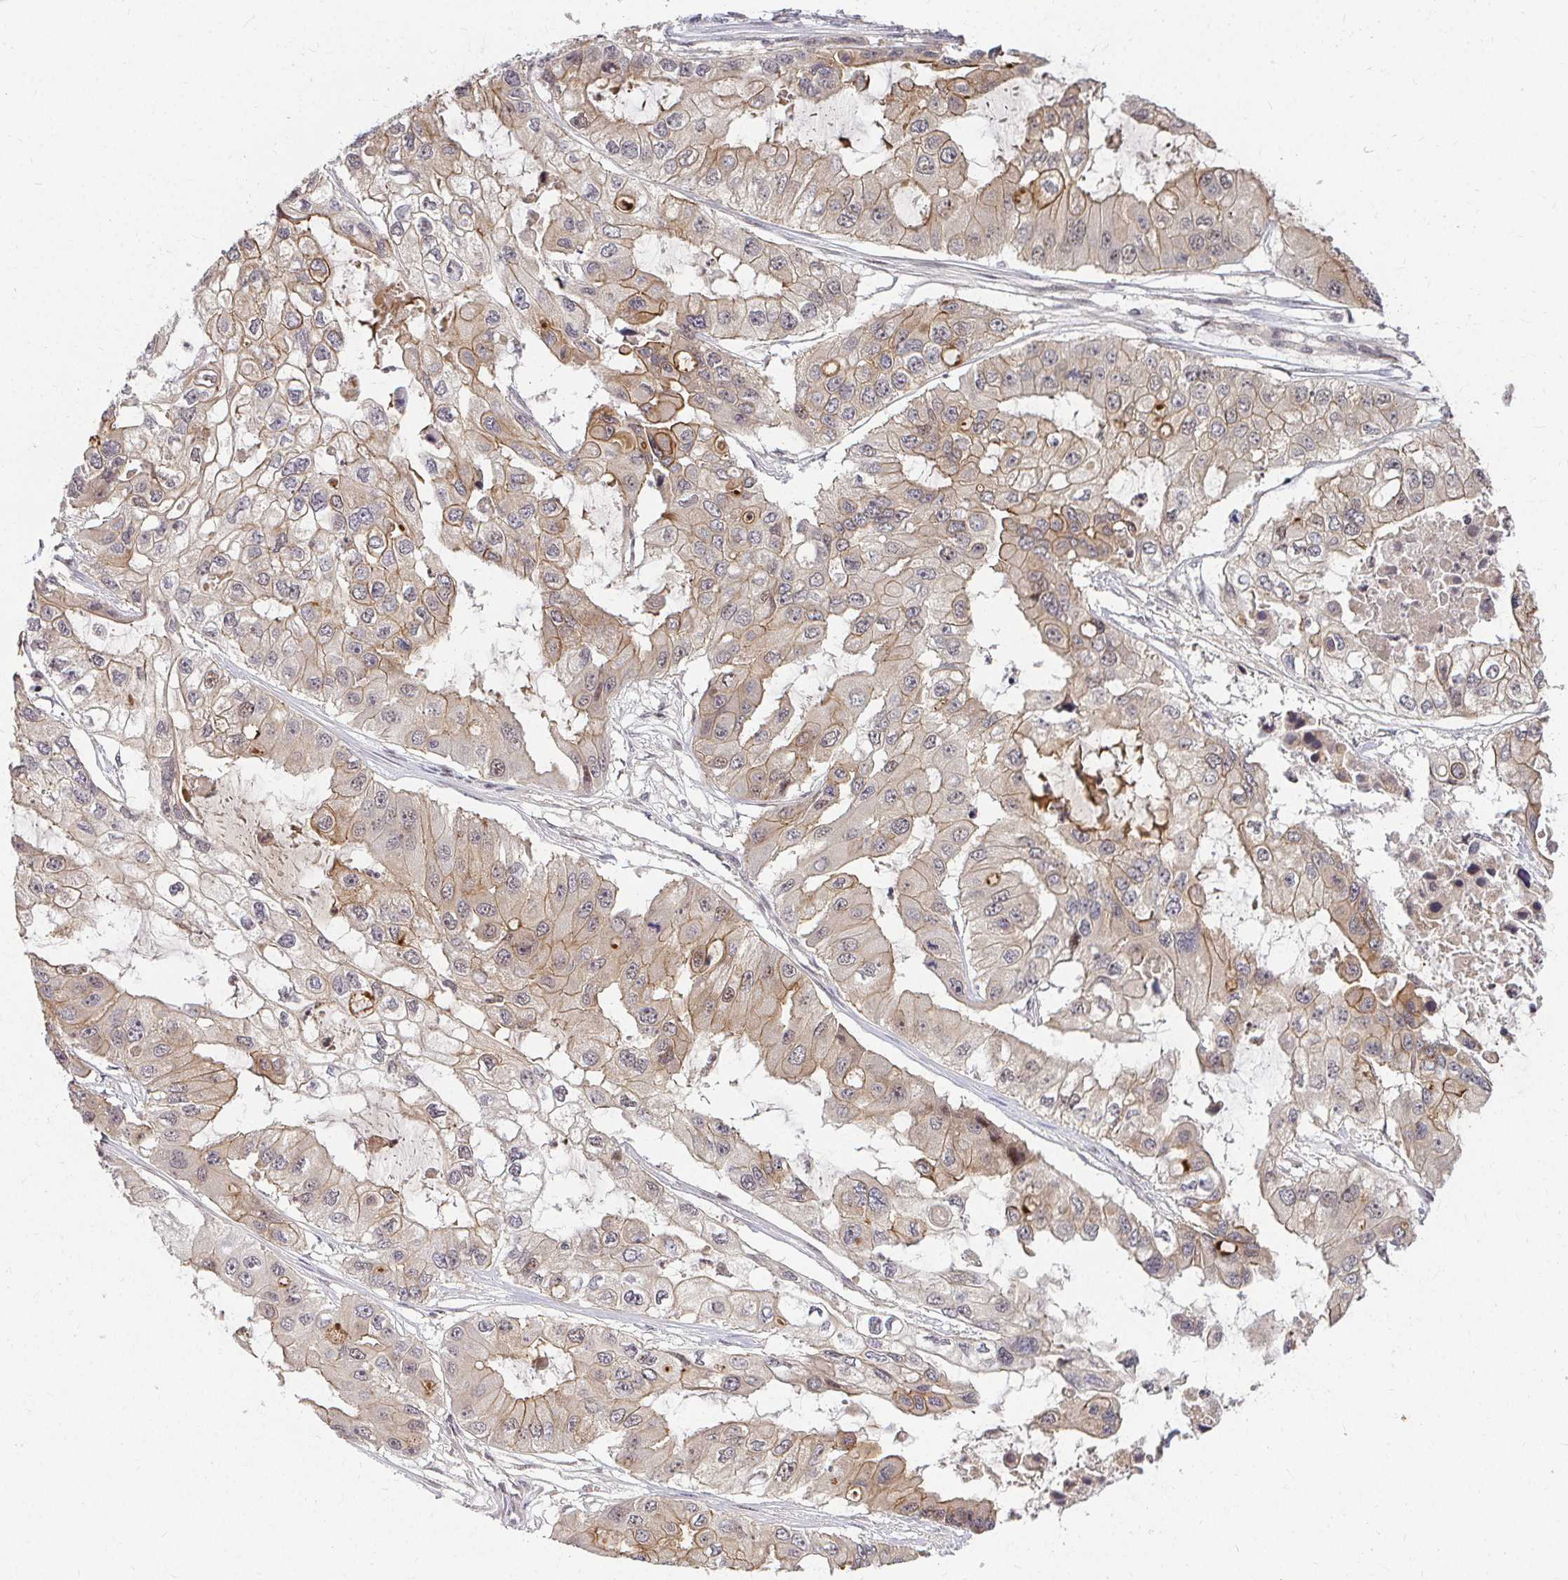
{"staining": {"intensity": "weak", "quantity": "25%-75%", "location": "cytoplasmic/membranous"}, "tissue": "ovarian cancer", "cell_type": "Tumor cells", "image_type": "cancer", "snomed": [{"axis": "morphology", "description": "Cystadenocarcinoma, serous, NOS"}, {"axis": "topography", "description": "Ovary"}], "caption": "Protein staining of ovarian serous cystadenocarcinoma tissue exhibits weak cytoplasmic/membranous expression in approximately 25%-75% of tumor cells.", "gene": "ANK3", "patient": {"sex": "female", "age": 56}}